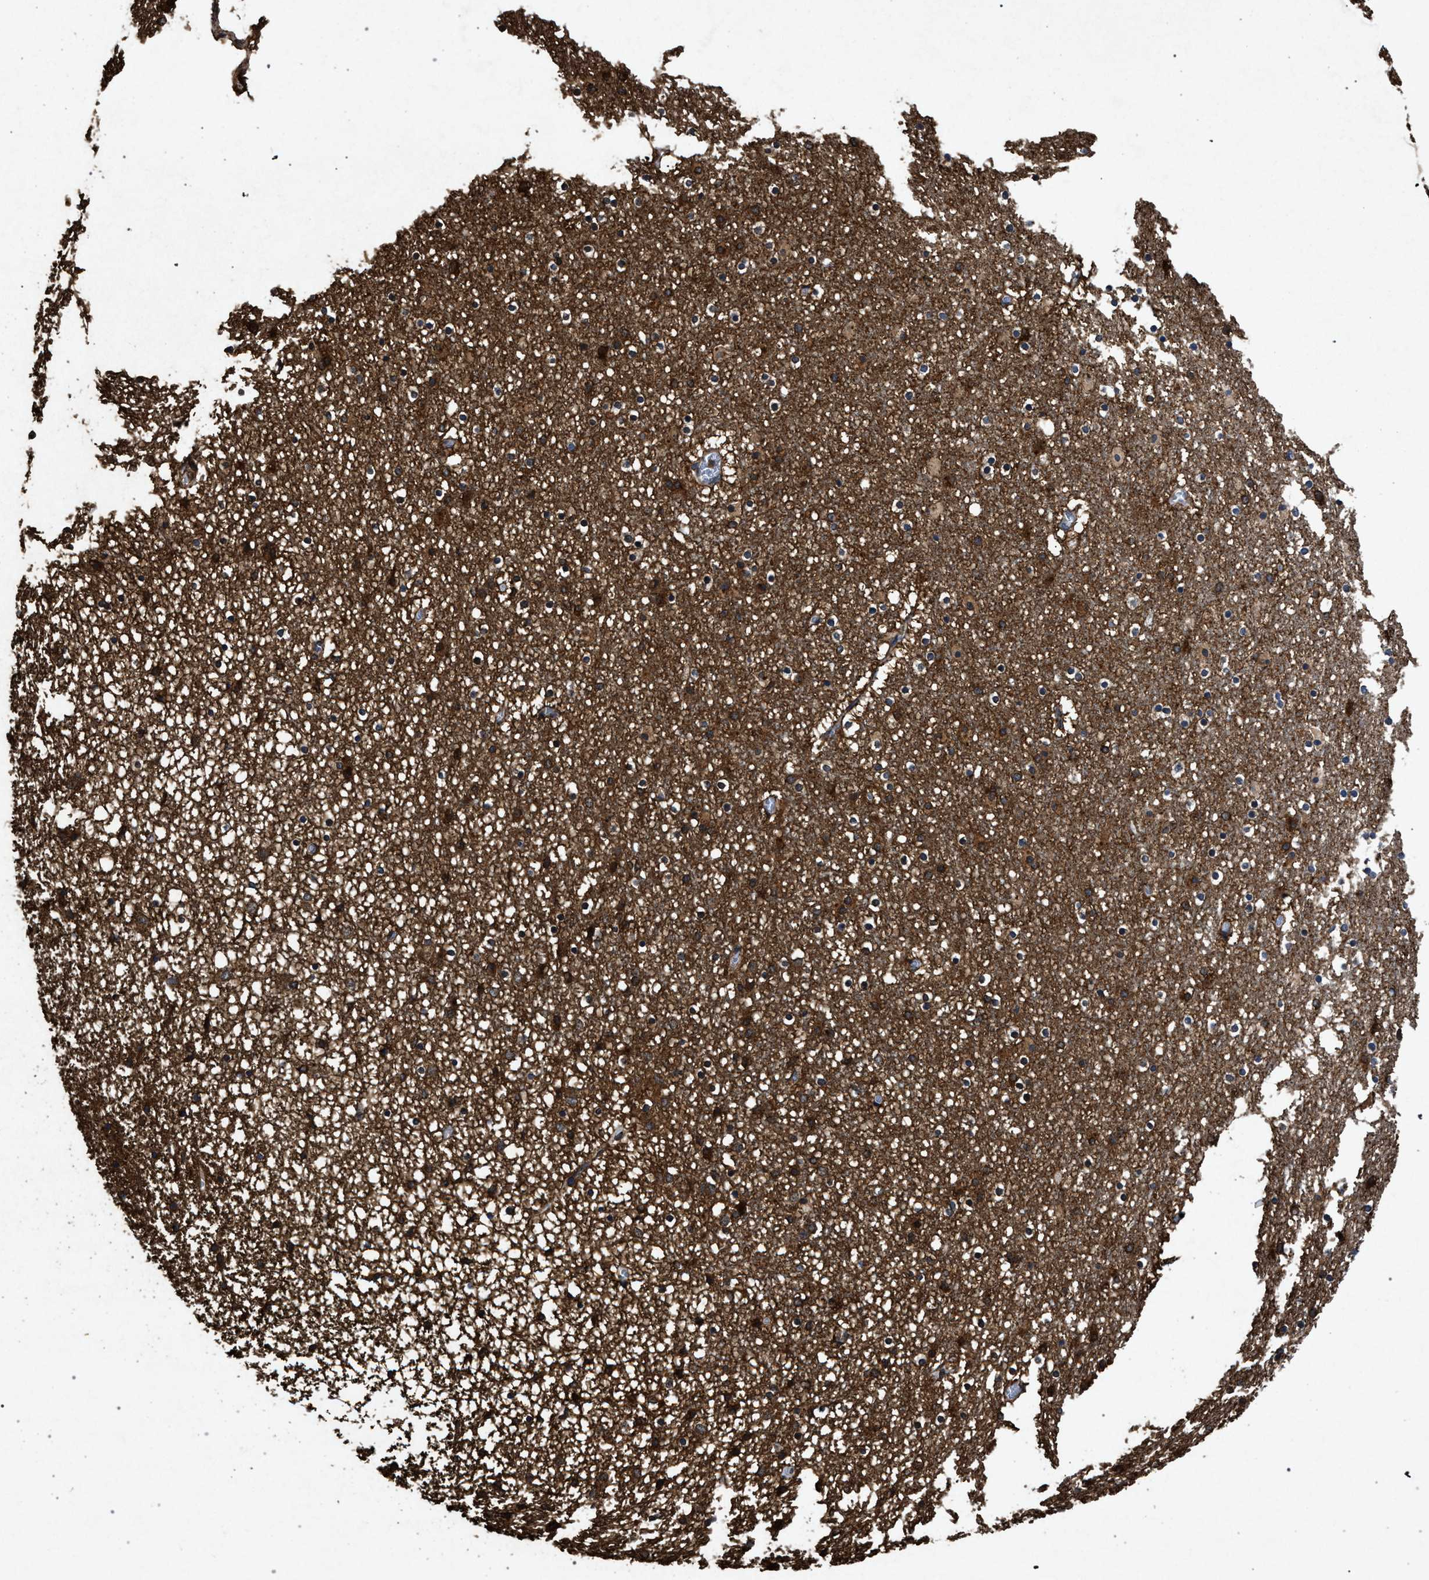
{"staining": {"intensity": "strong", "quantity": "25%-75%", "location": "cytoplasmic/membranous"}, "tissue": "caudate", "cell_type": "Glial cells", "image_type": "normal", "snomed": [{"axis": "morphology", "description": "Normal tissue, NOS"}, {"axis": "topography", "description": "Lateral ventricle wall"}], "caption": "Immunohistochemistry (IHC) image of benign human caudate stained for a protein (brown), which demonstrates high levels of strong cytoplasmic/membranous positivity in about 25%-75% of glial cells.", "gene": "MARCKS", "patient": {"sex": "male", "age": 45}}